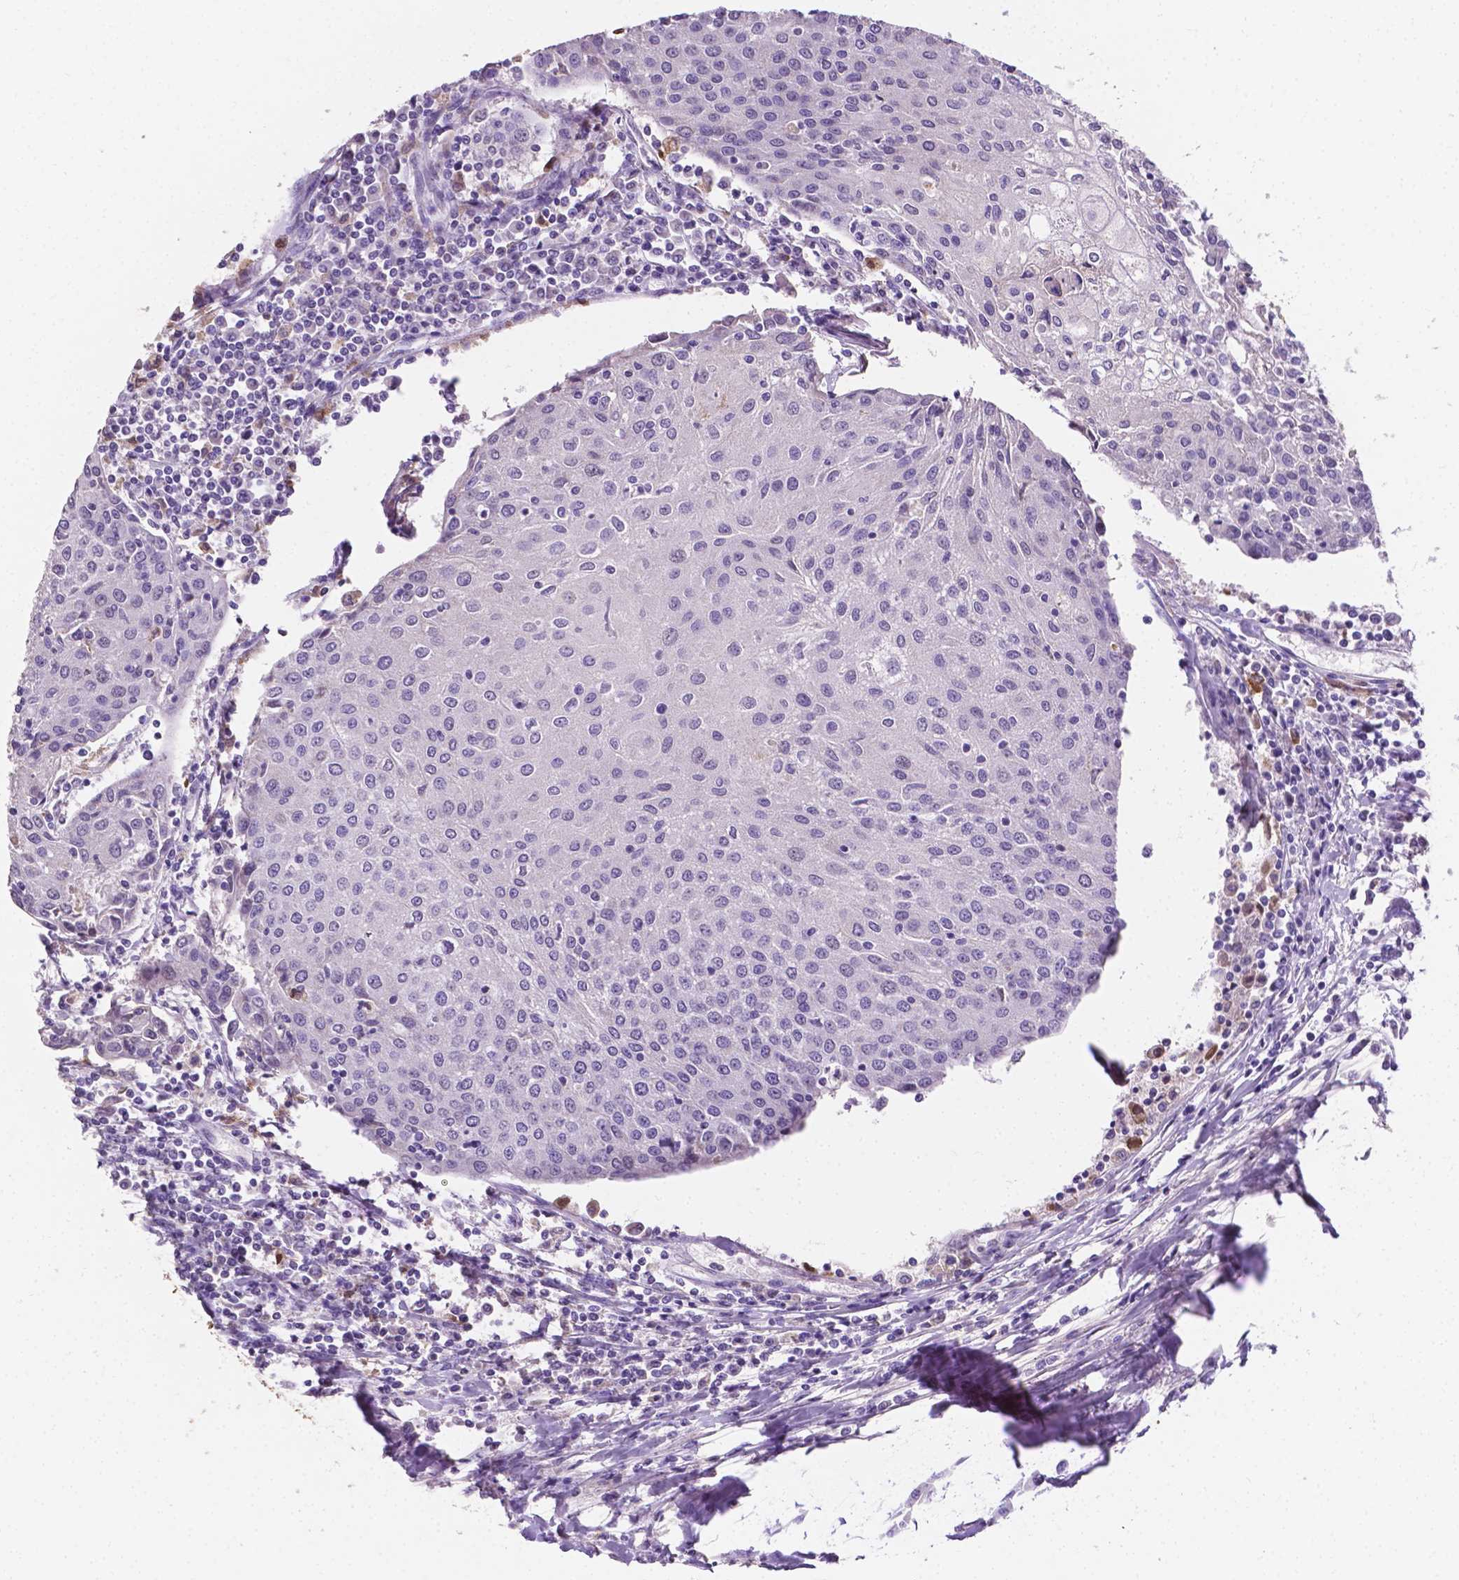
{"staining": {"intensity": "negative", "quantity": "none", "location": "none"}, "tissue": "urothelial cancer", "cell_type": "Tumor cells", "image_type": "cancer", "snomed": [{"axis": "morphology", "description": "Urothelial carcinoma, High grade"}, {"axis": "topography", "description": "Urinary bladder"}], "caption": "DAB (3,3'-diaminobenzidine) immunohistochemical staining of urothelial carcinoma (high-grade) demonstrates no significant staining in tumor cells.", "gene": "APOE", "patient": {"sex": "female", "age": 85}}